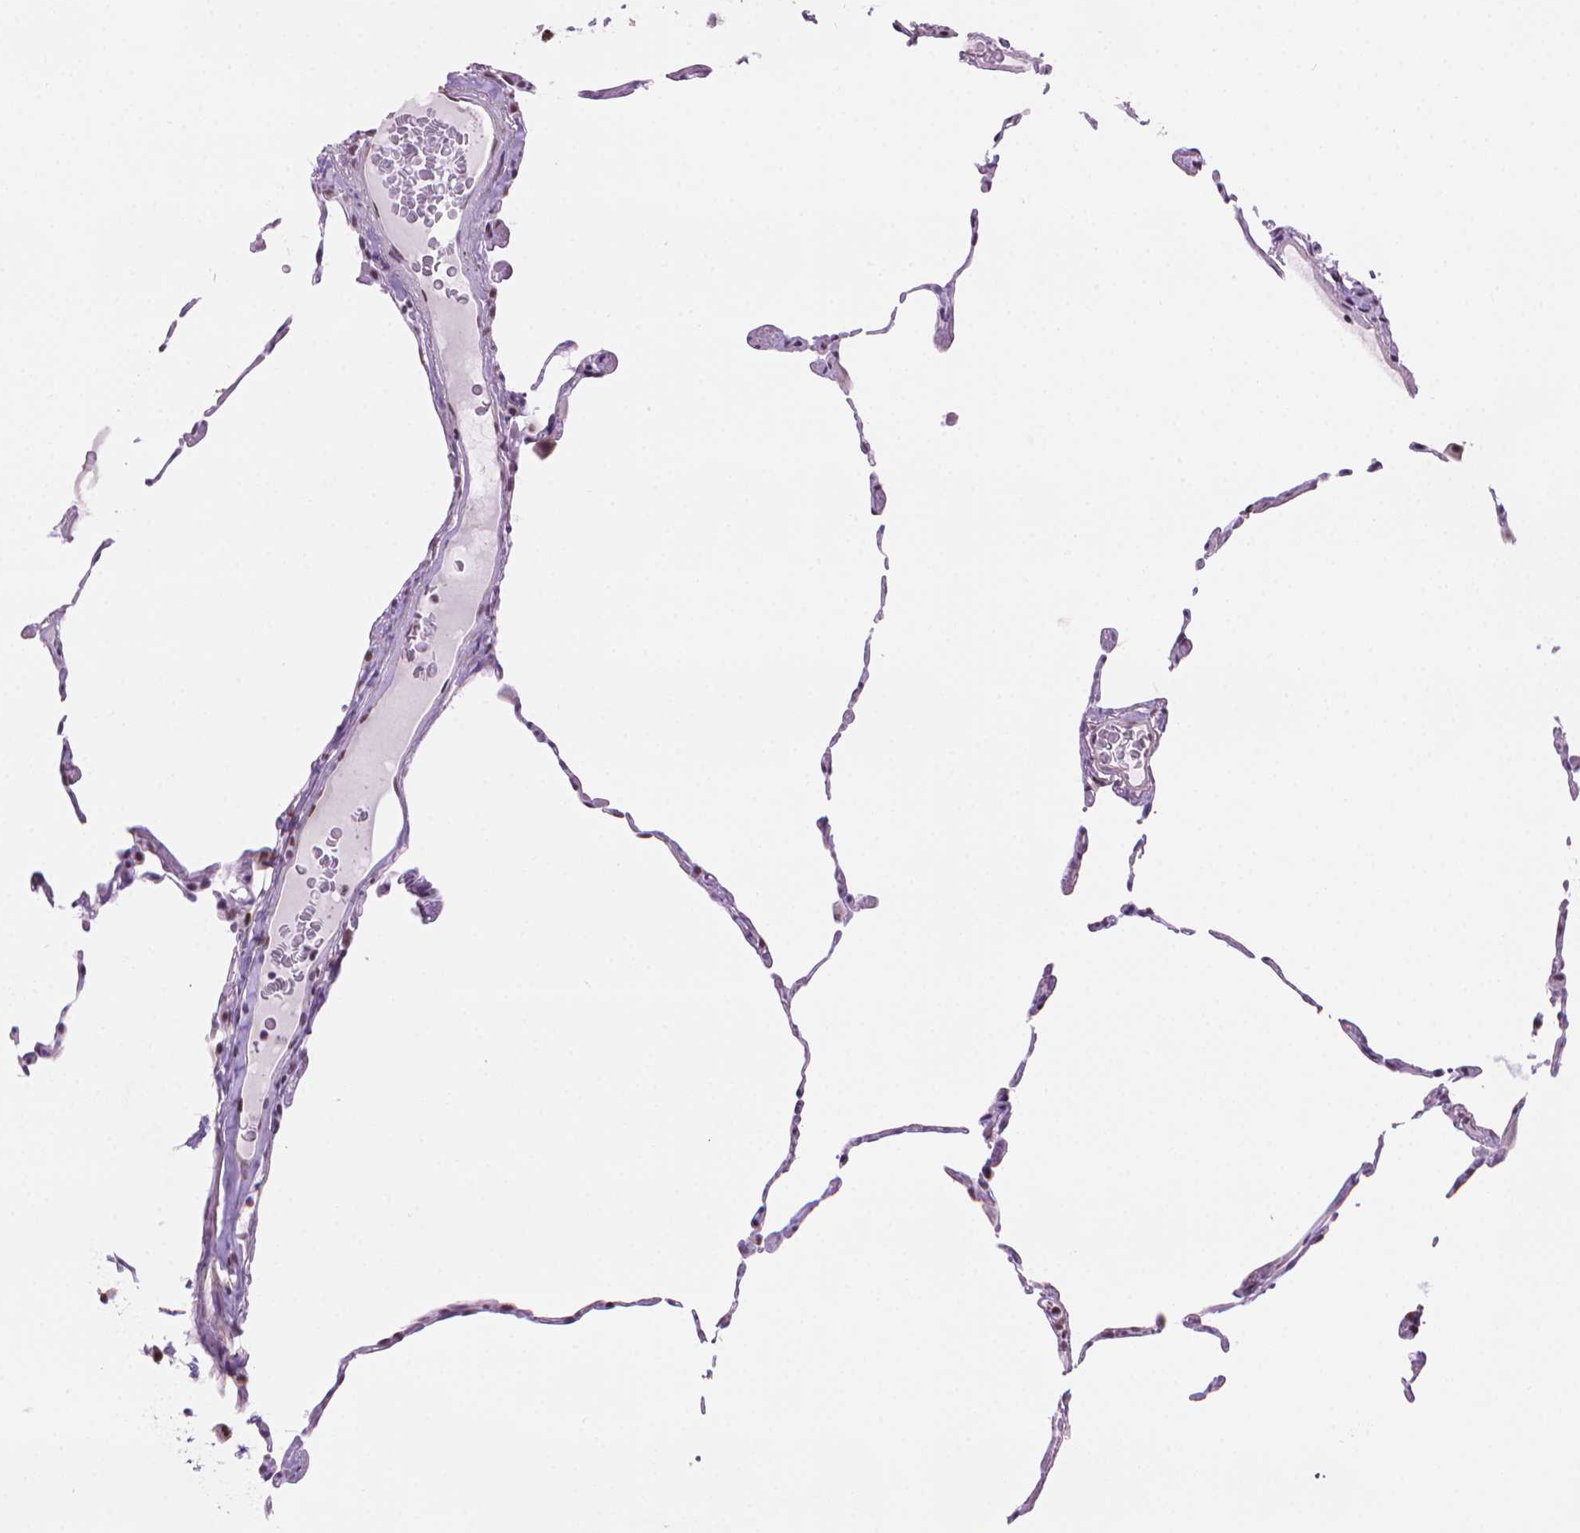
{"staining": {"intensity": "weak", "quantity": "<25%", "location": "nuclear"}, "tissue": "lung", "cell_type": "Alveolar cells", "image_type": "normal", "snomed": [{"axis": "morphology", "description": "Normal tissue, NOS"}, {"axis": "topography", "description": "Lung"}], "caption": "DAB (3,3'-diaminobenzidine) immunohistochemical staining of unremarkable lung reveals no significant positivity in alveolar cells. (Stains: DAB (3,3'-diaminobenzidine) immunohistochemistry with hematoxylin counter stain, Microscopy: brightfield microscopy at high magnification).", "gene": "UBN1", "patient": {"sex": "female", "age": 57}}